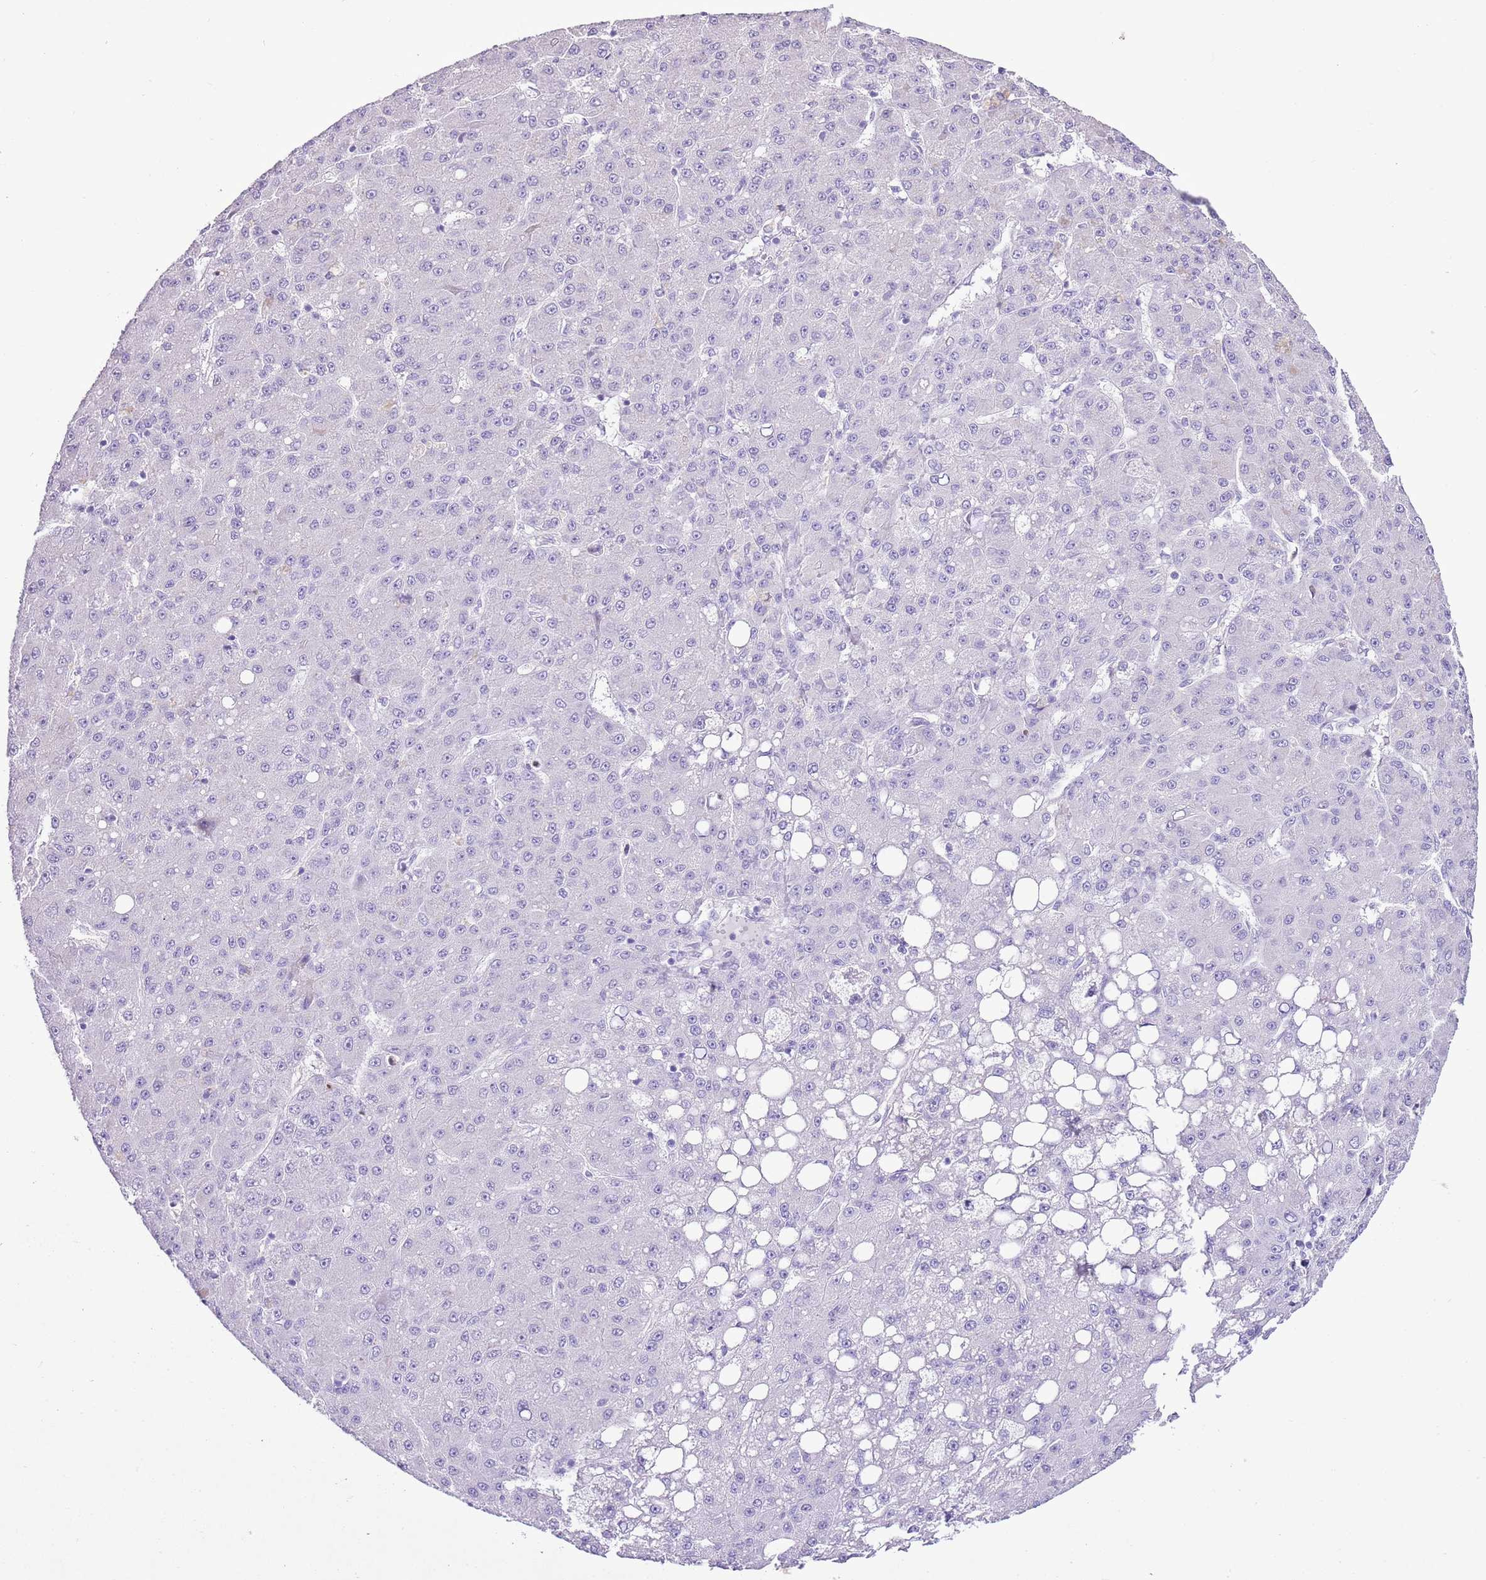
{"staining": {"intensity": "negative", "quantity": "none", "location": "none"}, "tissue": "liver cancer", "cell_type": "Tumor cells", "image_type": "cancer", "snomed": [{"axis": "morphology", "description": "Carcinoma, Hepatocellular, NOS"}, {"axis": "topography", "description": "Liver"}], "caption": "The micrograph displays no significant expression in tumor cells of liver cancer.", "gene": "XPO7", "patient": {"sex": "male", "age": 67}}